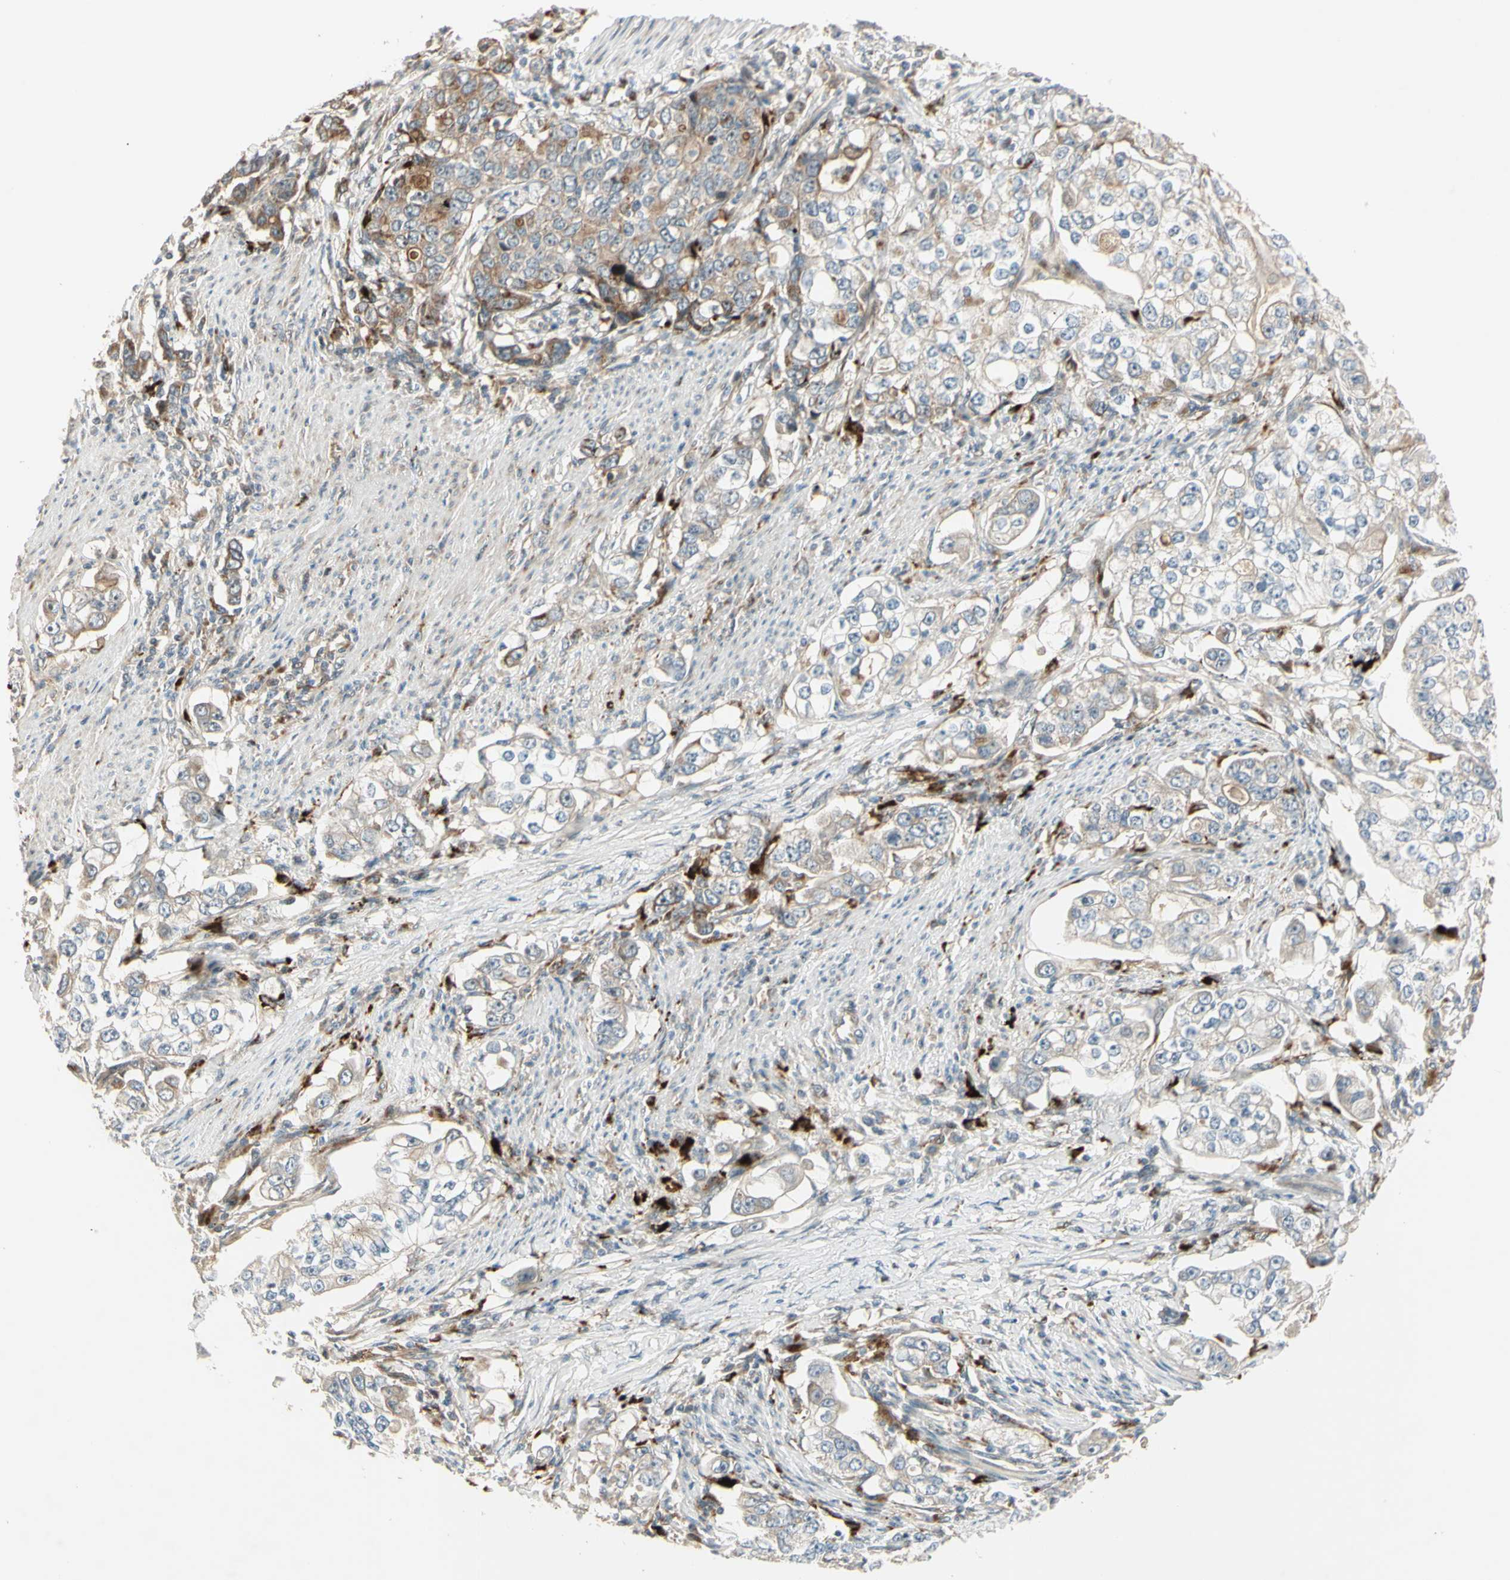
{"staining": {"intensity": "weak", "quantity": "25%-75%", "location": "cytoplasmic/membranous"}, "tissue": "stomach cancer", "cell_type": "Tumor cells", "image_type": "cancer", "snomed": [{"axis": "morphology", "description": "Adenocarcinoma, NOS"}, {"axis": "topography", "description": "Stomach, lower"}], "caption": "Protein analysis of stomach cancer tissue exhibits weak cytoplasmic/membranous expression in approximately 25%-75% of tumor cells.", "gene": "NDFIP1", "patient": {"sex": "female", "age": 72}}